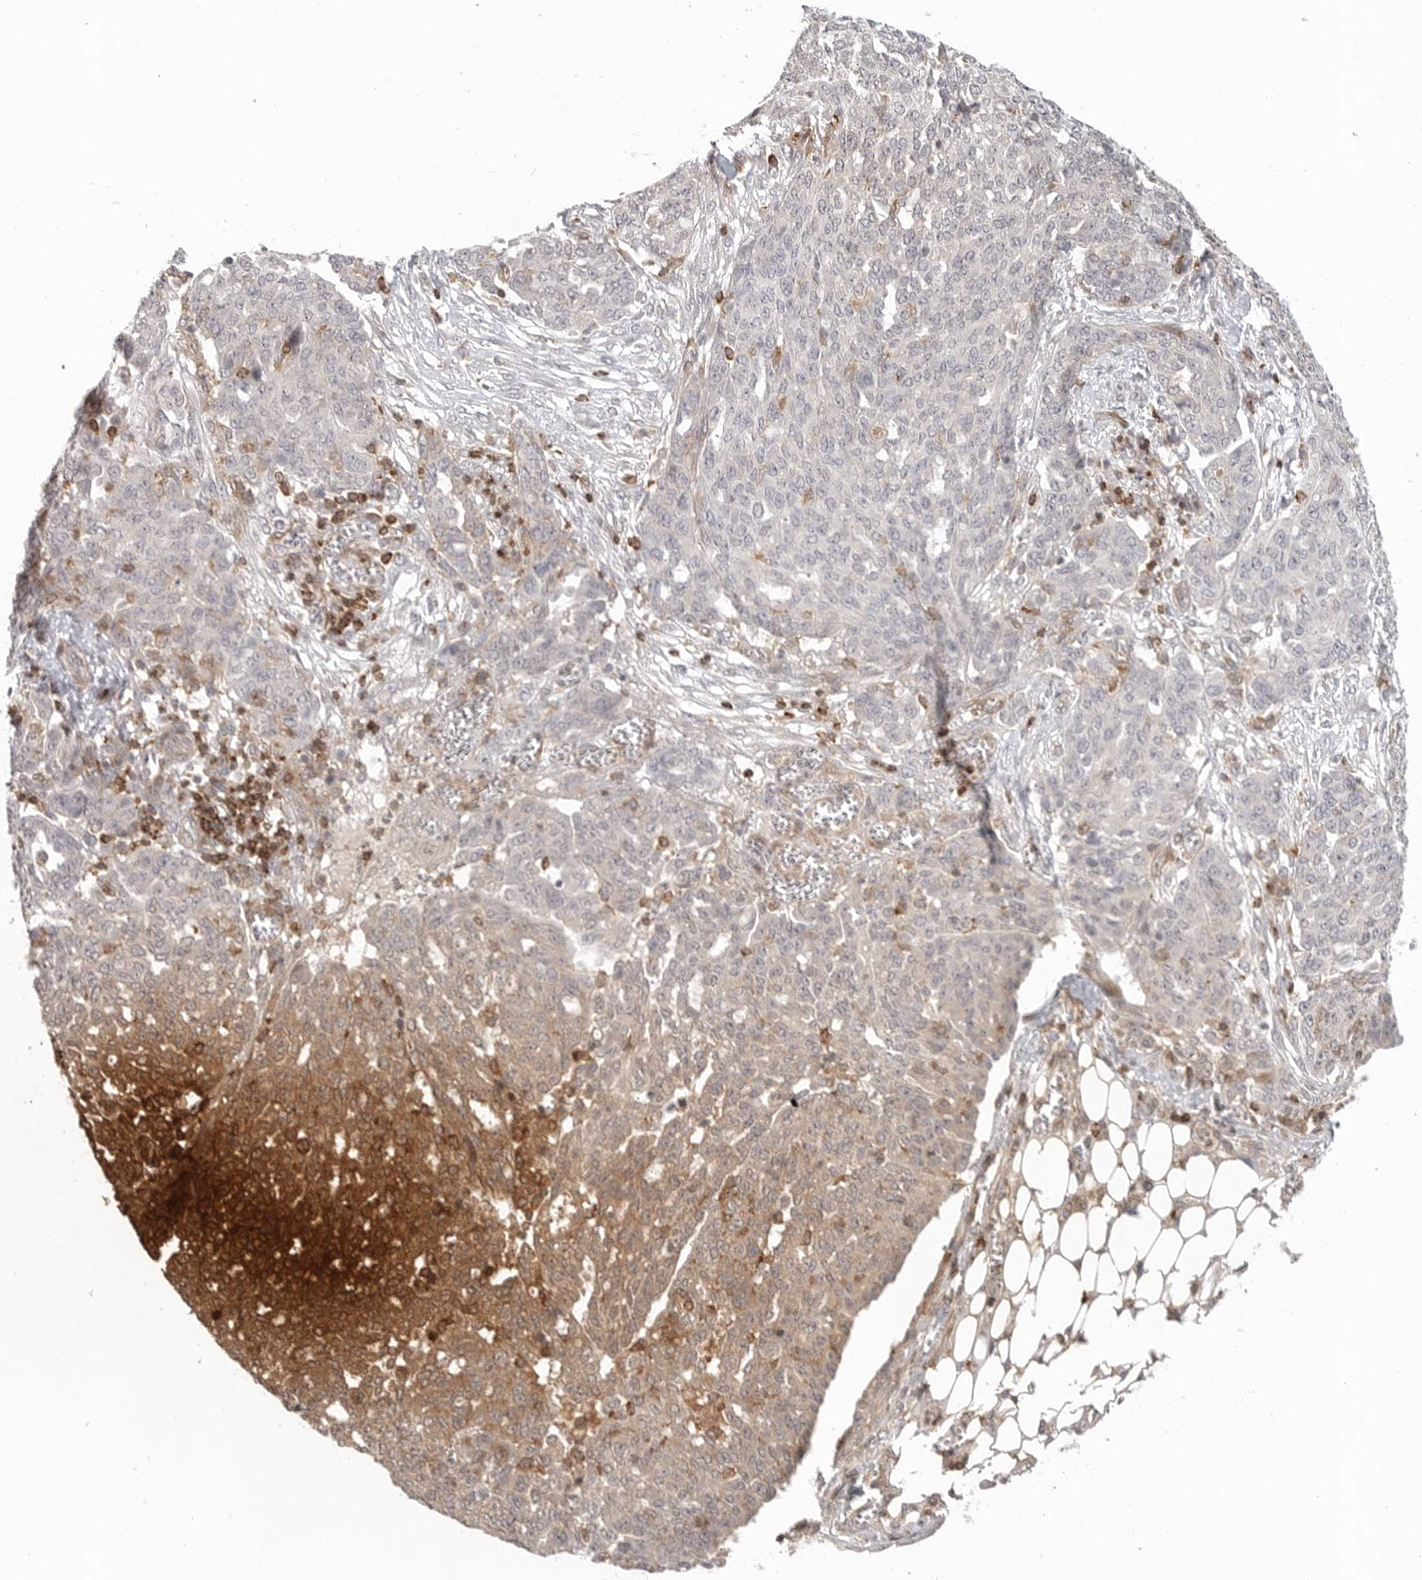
{"staining": {"intensity": "weak", "quantity": "<25%", "location": "cytoplasmic/membranous"}, "tissue": "ovarian cancer", "cell_type": "Tumor cells", "image_type": "cancer", "snomed": [{"axis": "morphology", "description": "Cystadenocarcinoma, serous, NOS"}, {"axis": "topography", "description": "Soft tissue"}, {"axis": "topography", "description": "Ovary"}], "caption": "Photomicrograph shows no protein positivity in tumor cells of serous cystadenocarcinoma (ovarian) tissue. (Stains: DAB (3,3'-diaminobenzidine) IHC with hematoxylin counter stain, Microscopy: brightfield microscopy at high magnification).", "gene": "SH3KBP1", "patient": {"sex": "female", "age": 57}}